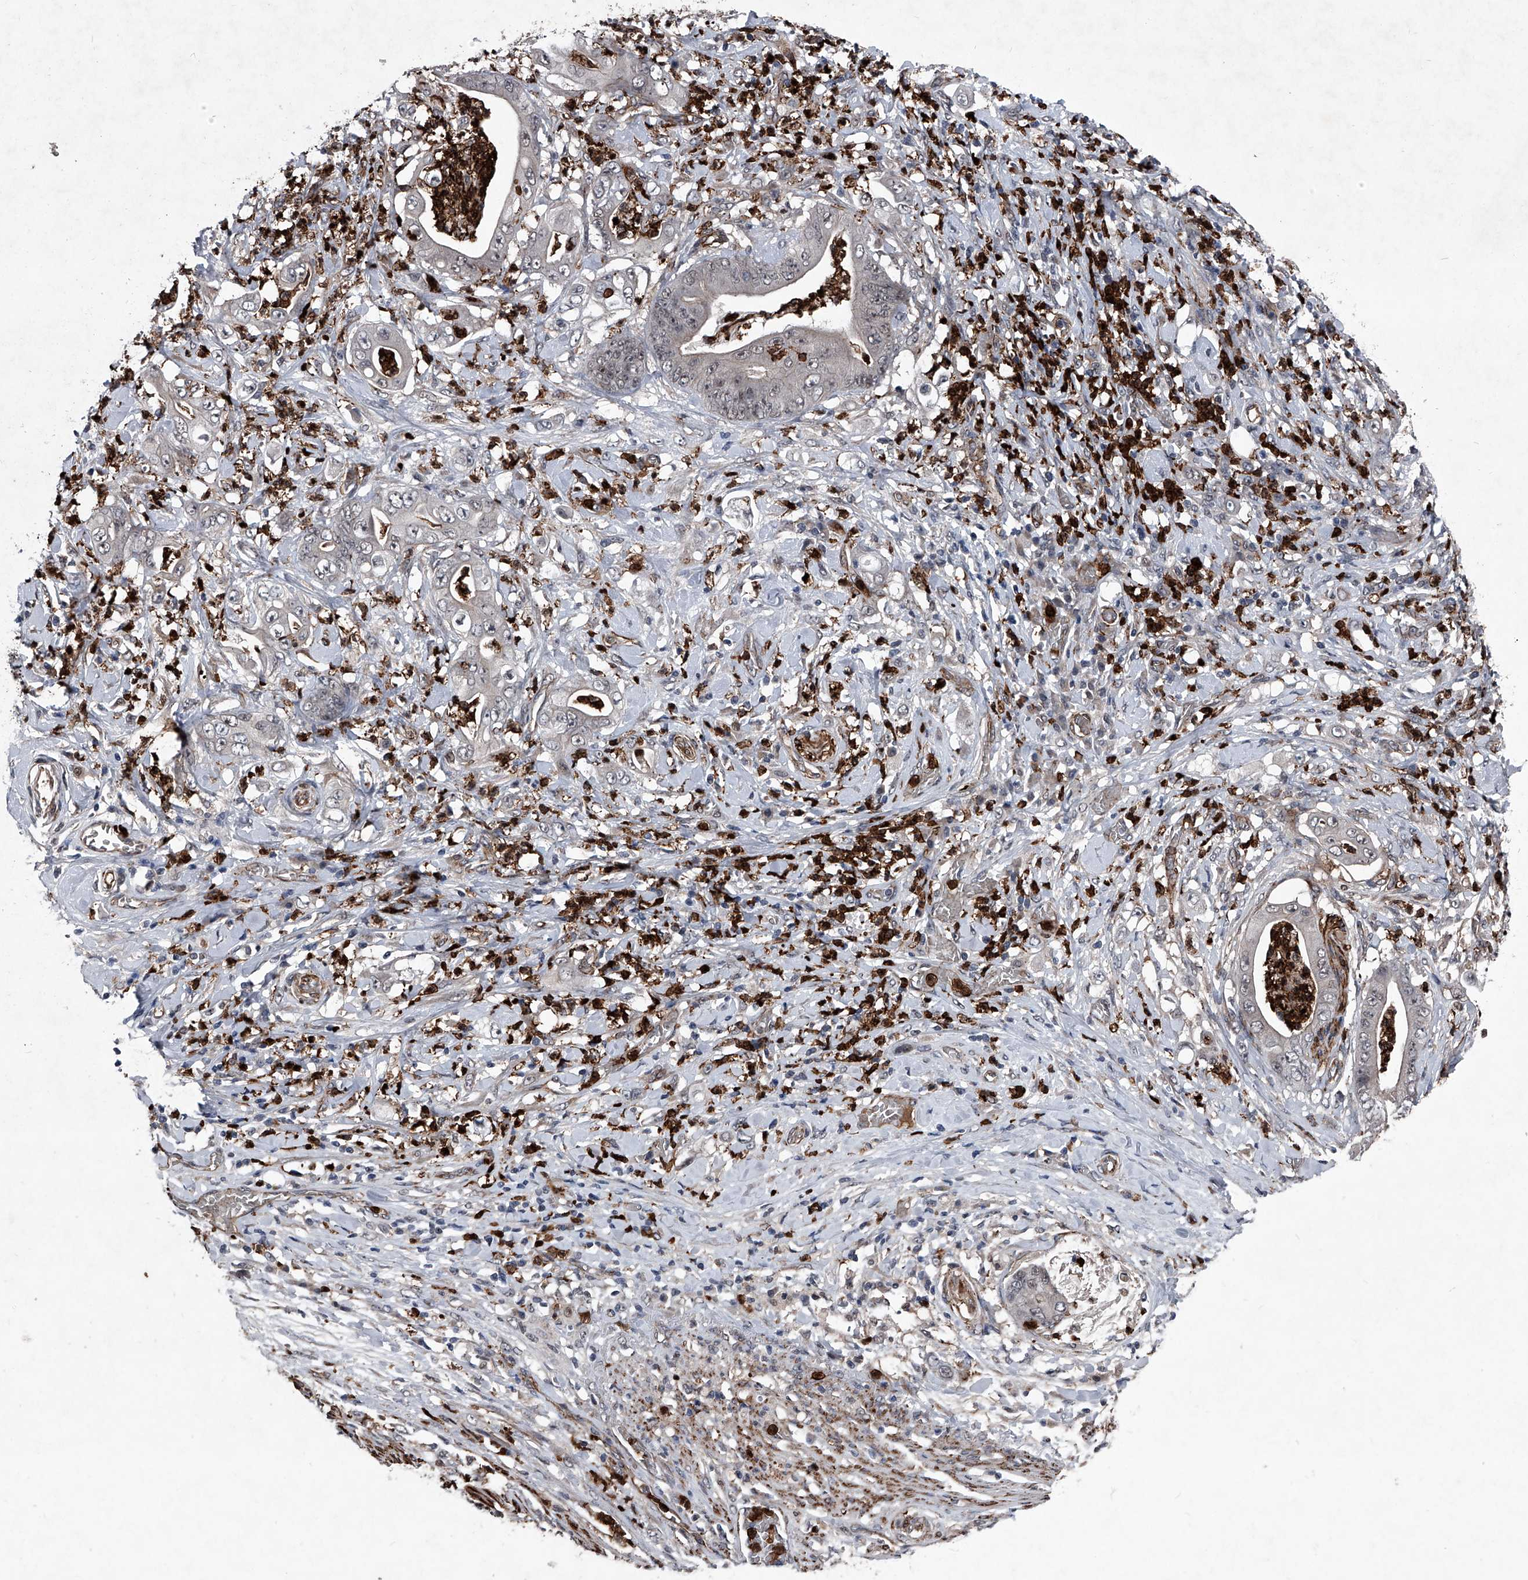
{"staining": {"intensity": "weak", "quantity": "25%-75%", "location": "cytoplasmic/membranous,nuclear"}, "tissue": "stomach cancer", "cell_type": "Tumor cells", "image_type": "cancer", "snomed": [{"axis": "morphology", "description": "Adenocarcinoma, NOS"}, {"axis": "topography", "description": "Stomach"}], "caption": "Human adenocarcinoma (stomach) stained with a protein marker displays weak staining in tumor cells.", "gene": "MAPKAP1", "patient": {"sex": "female", "age": 73}}